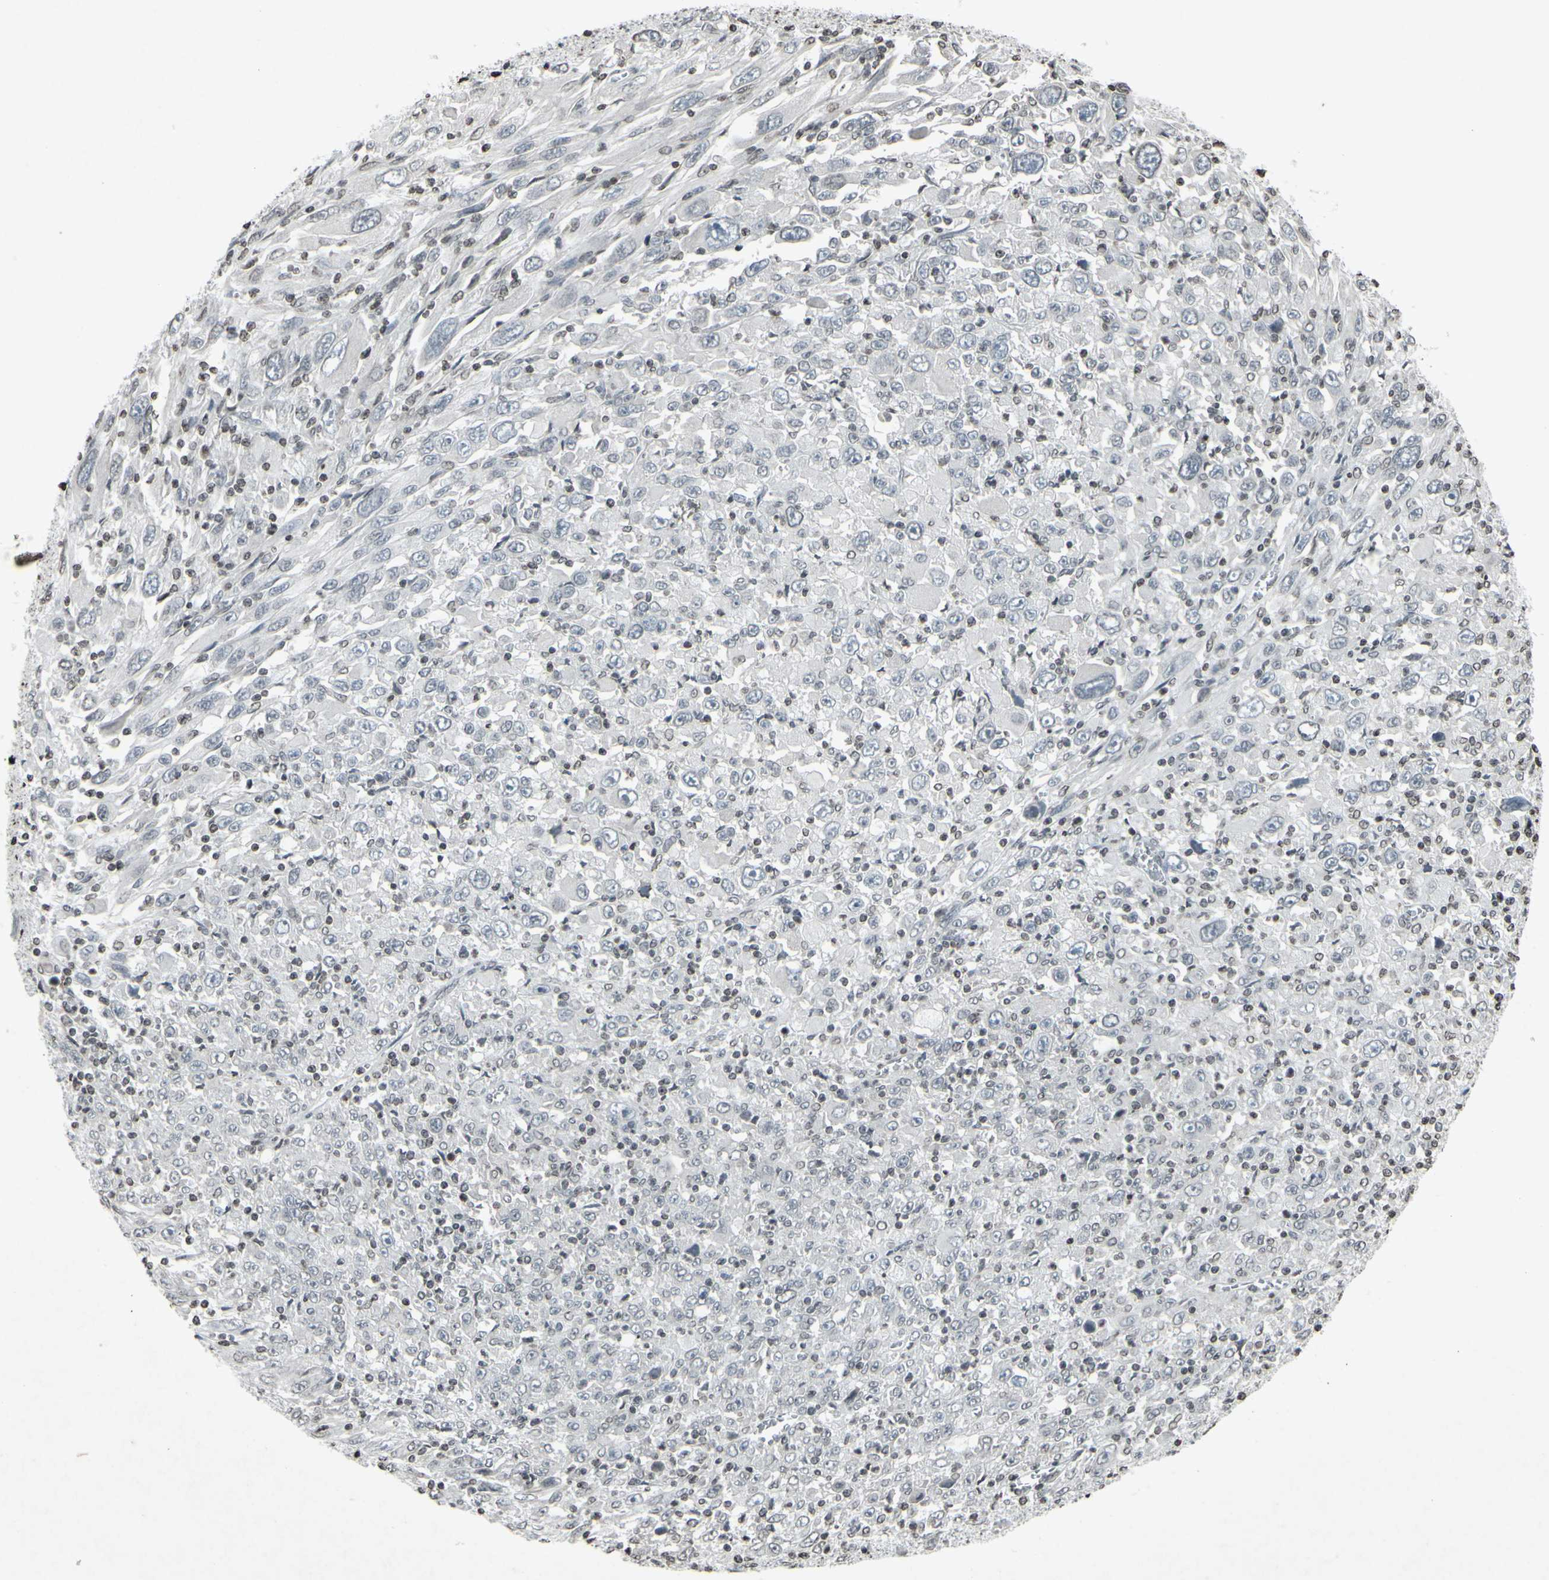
{"staining": {"intensity": "negative", "quantity": "none", "location": "none"}, "tissue": "melanoma", "cell_type": "Tumor cells", "image_type": "cancer", "snomed": [{"axis": "morphology", "description": "Malignant melanoma, Metastatic site"}, {"axis": "topography", "description": "Skin"}], "caption": "A histopathology image of human malignant melanoma (metastatic site) is negative for staining in tumor cells. Nuclei are stained in blue.", "gene": "CD79B", "patient": {"sex": "female", "age": 56}}